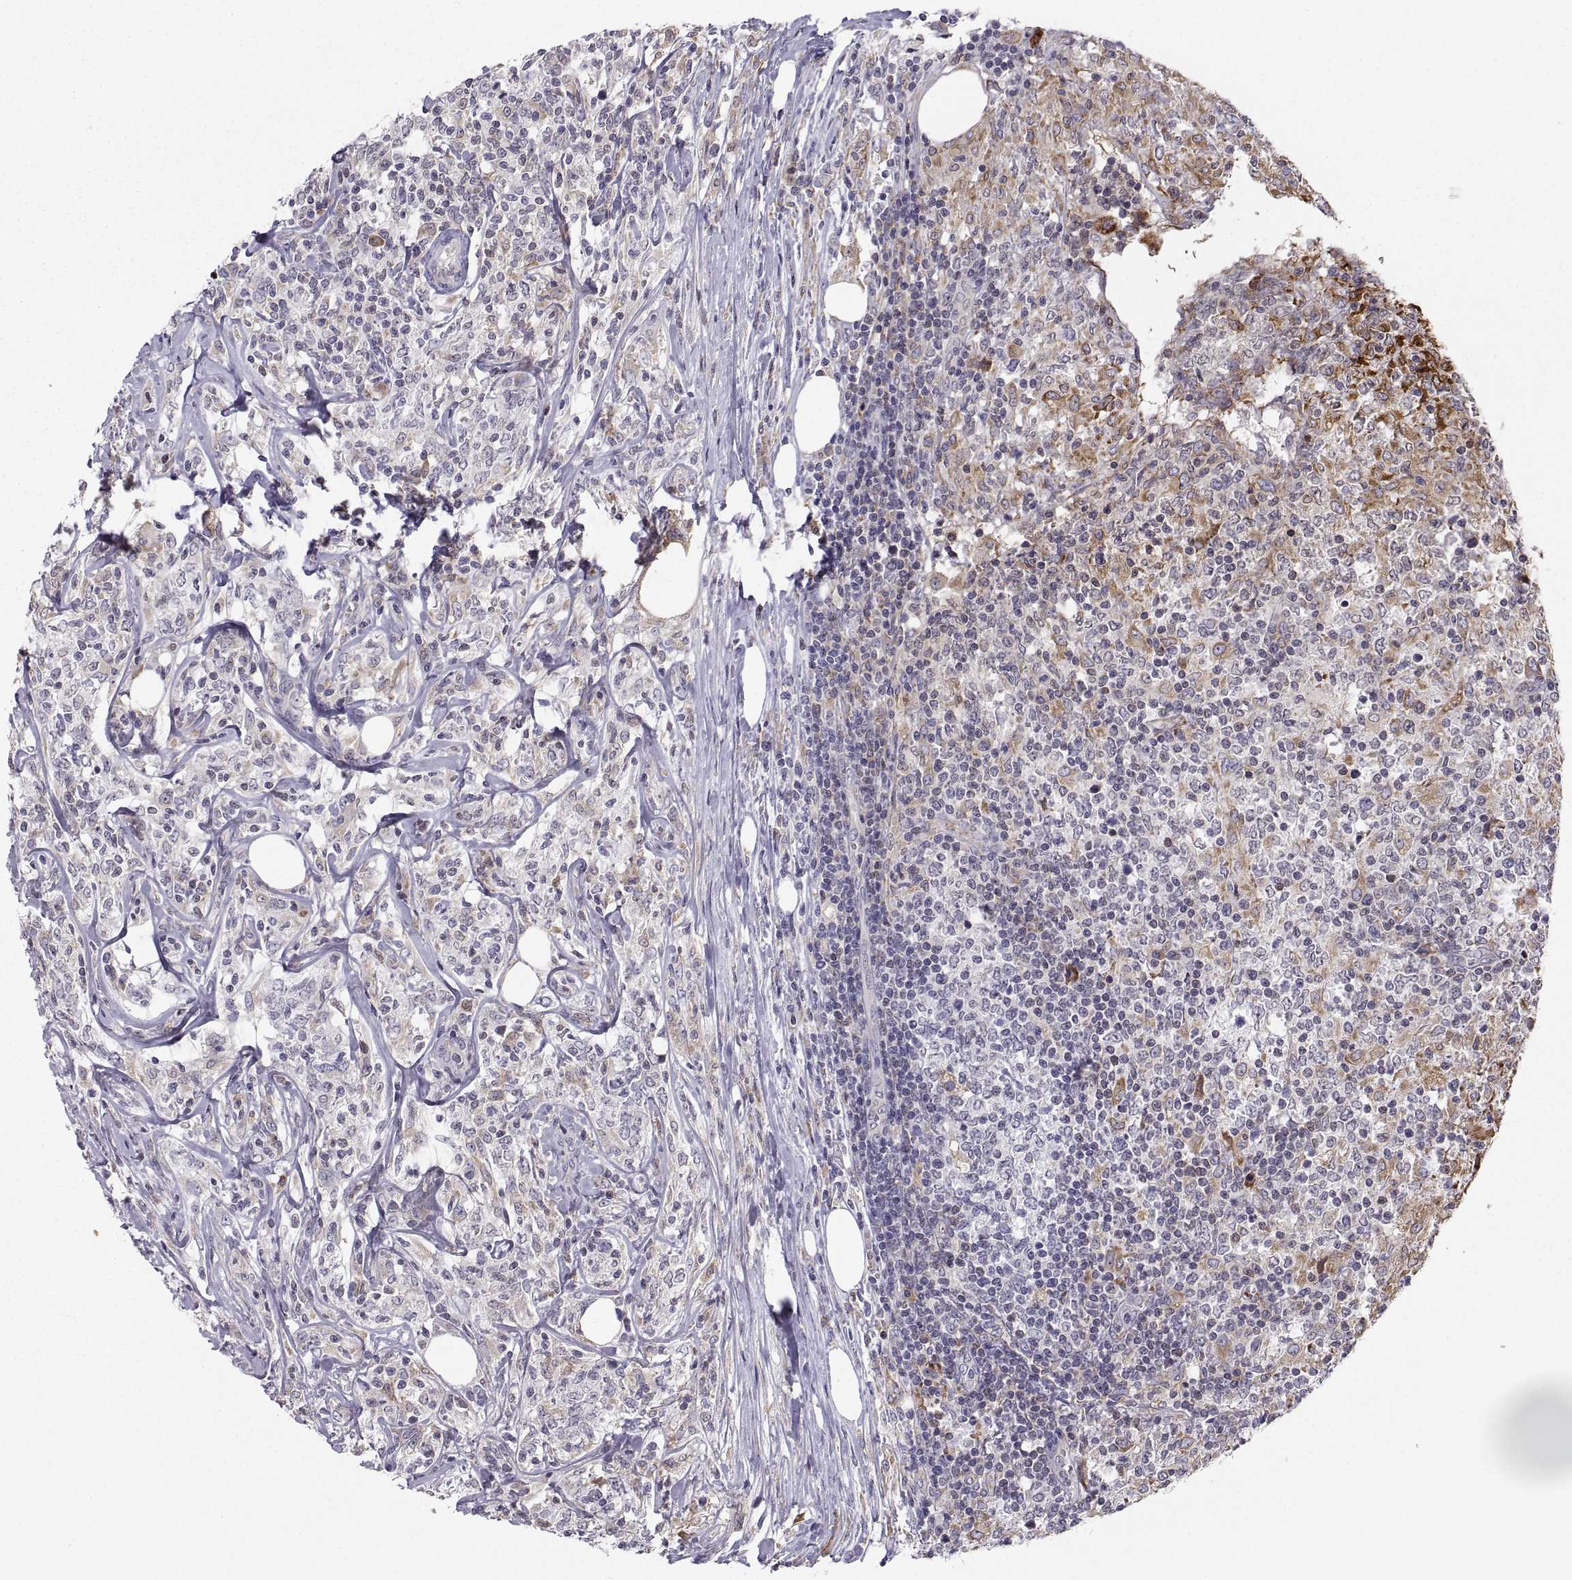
{"staining": {"intensity": "negative", "quantity": "none", "location": "none"}, "tissue": "lymphoma", "cell_type": "Tumor cells", "image_type": "cancer", "snomed": [{"axis": "morphology", "description": "Malignant lymphoma, non-Hodgkin's type, High grade"}, {"axis": "topography", "description": "Lymph node"}], "caption": "Human lymphoma stained for a protein using immunohistochemistry (IHC) reveals no expression in tumor cells.", "gene": "ERO1A", "patient": {"sex": "female", "age": 84}}